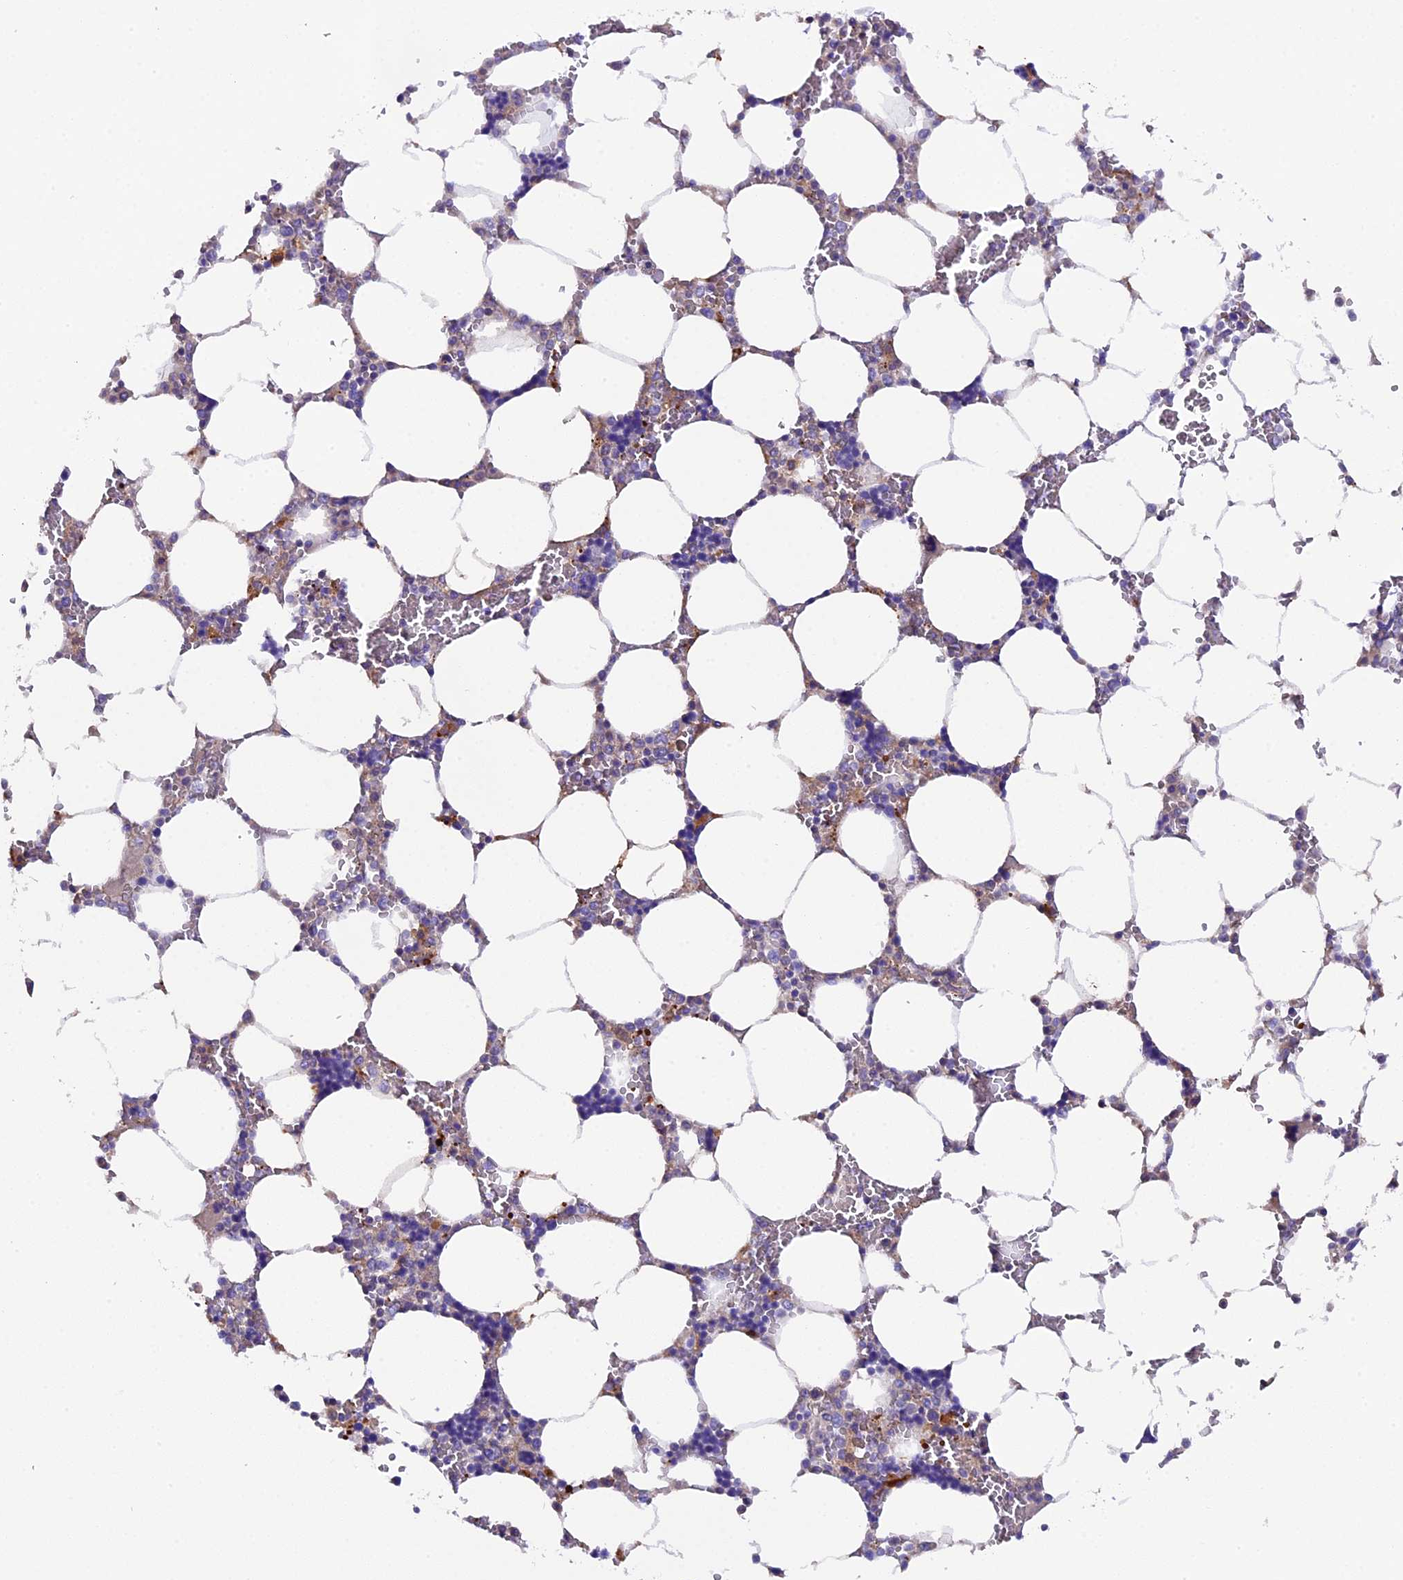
{"staining": {"intensity": "moderate", "quantity": "<25%", "location": "cytoplasmic/membranous"}, "tissue": "bone marrow", "cell_type": "Hematopoietic cells", "image_type": "normal", "snomed": [{"axis": "morphology", "description": "Normal tissue, NOS"}, {"axis": "topography", "description": "Bone marrow"}], "caption": "Immunohistochemical staining of unremarkable human bone marrow displays <25% levels of moderate cytoplasmic/membranous protein positivity in approximately <25% of hematopoietic cells.", "gene": "PIGU", "patient": {"sex": "male", "age": 64}}